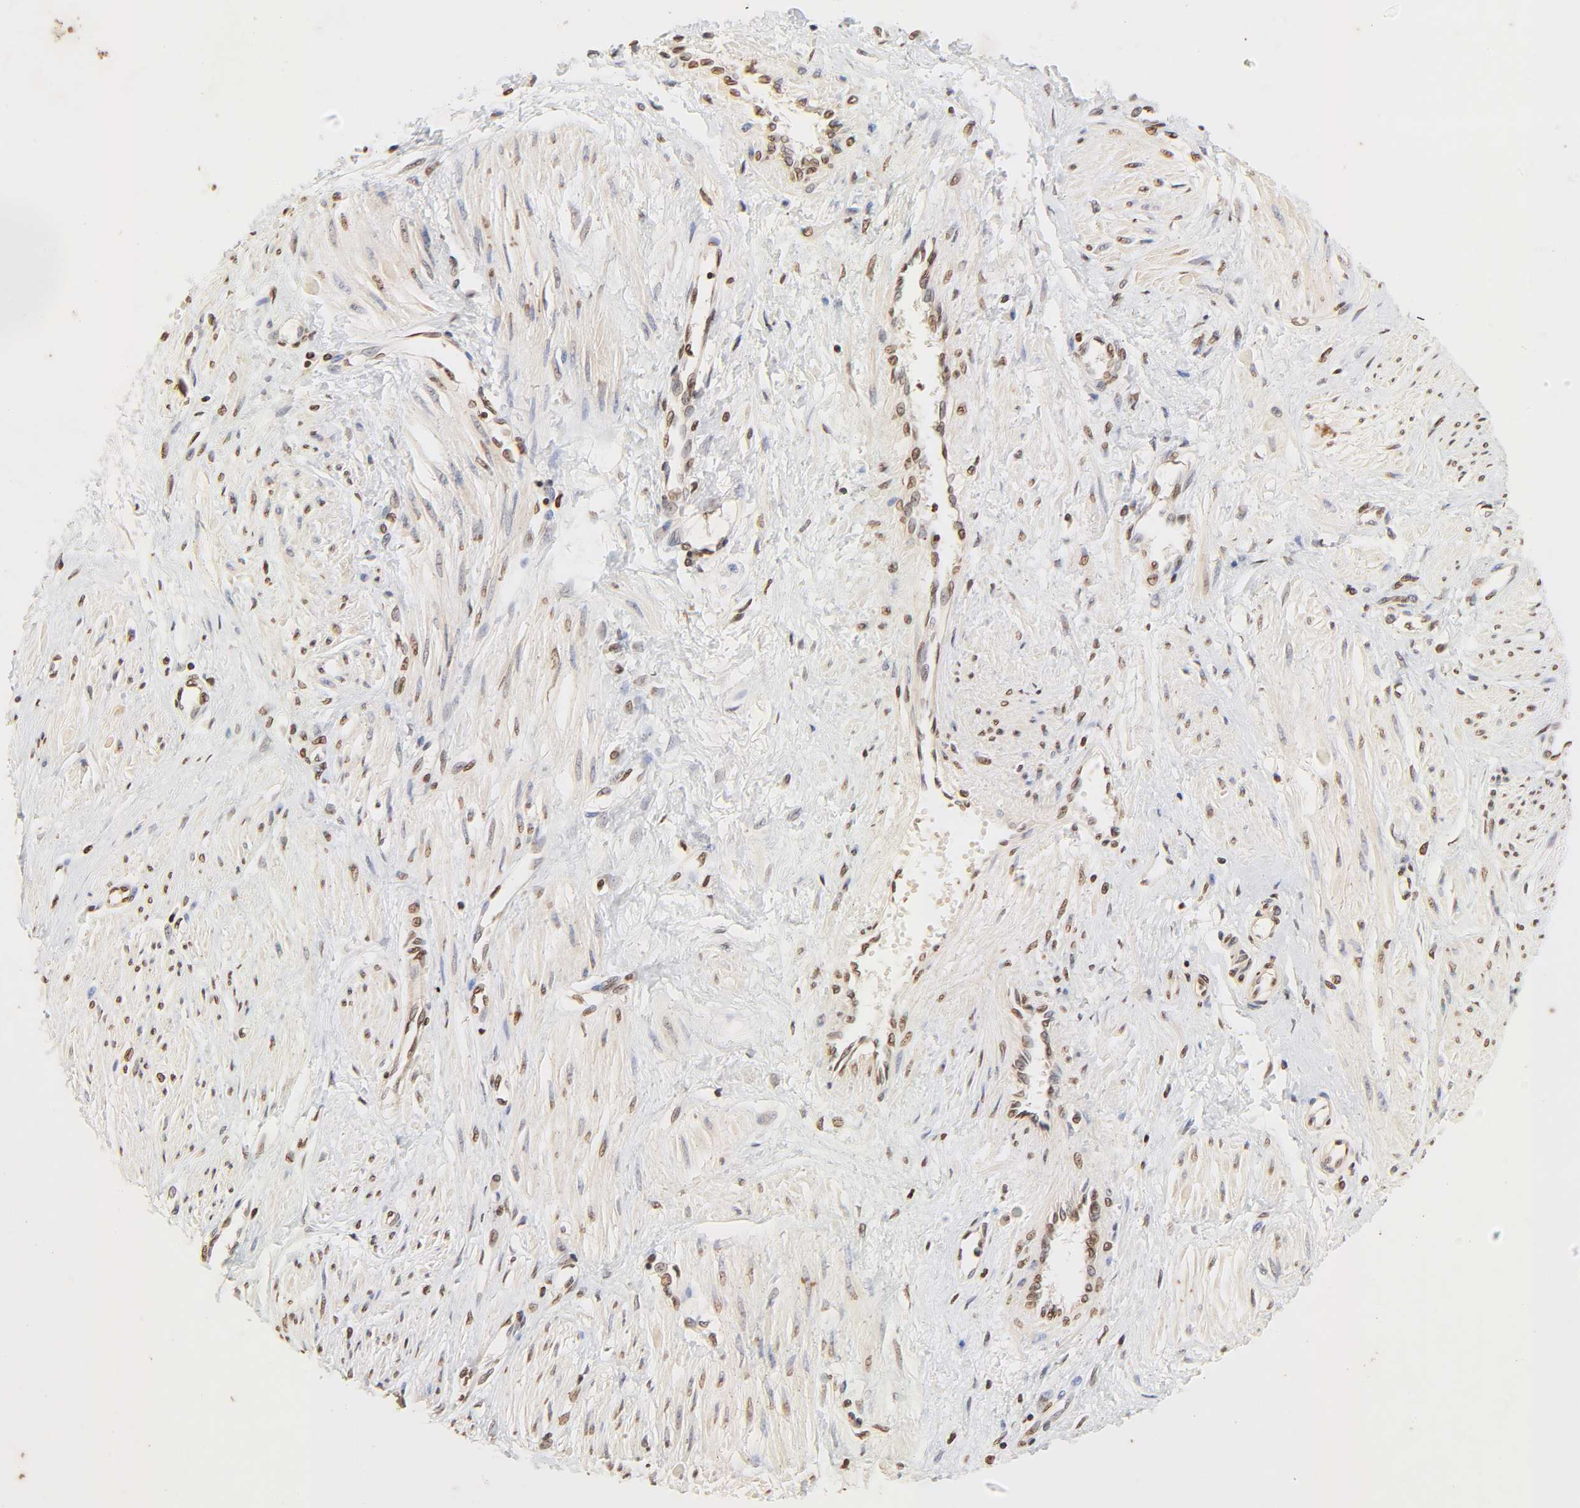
{"staining": {"intensity": "moderate", "quantity": ">75%", "location": "nuclear"}, "tissue": "smooth muscle", "cell_type": "Smooth muscle cells", "image_type": "normal", "snomed": [{"axis": "morphology", "description": "Normal tissue, NOS"}, {"axis": "topography", "description": "Smooth muscle"}, {"axis": "topography", "description": "Uterus"}], "caption": "Immunohistochemistry (IHC) staining of benign smooth muscle, which displays medium levels of moderate nuclear expression in about >75% of smooth muscle cells indicating moderate nuclear protein positivity. The staining was performed using DAB (brown) for protein detection and nuclei were counterstained in hematoxylin (blue).", "gene": "TBL1X", "patient": {"sex": "female", "age": 39}}